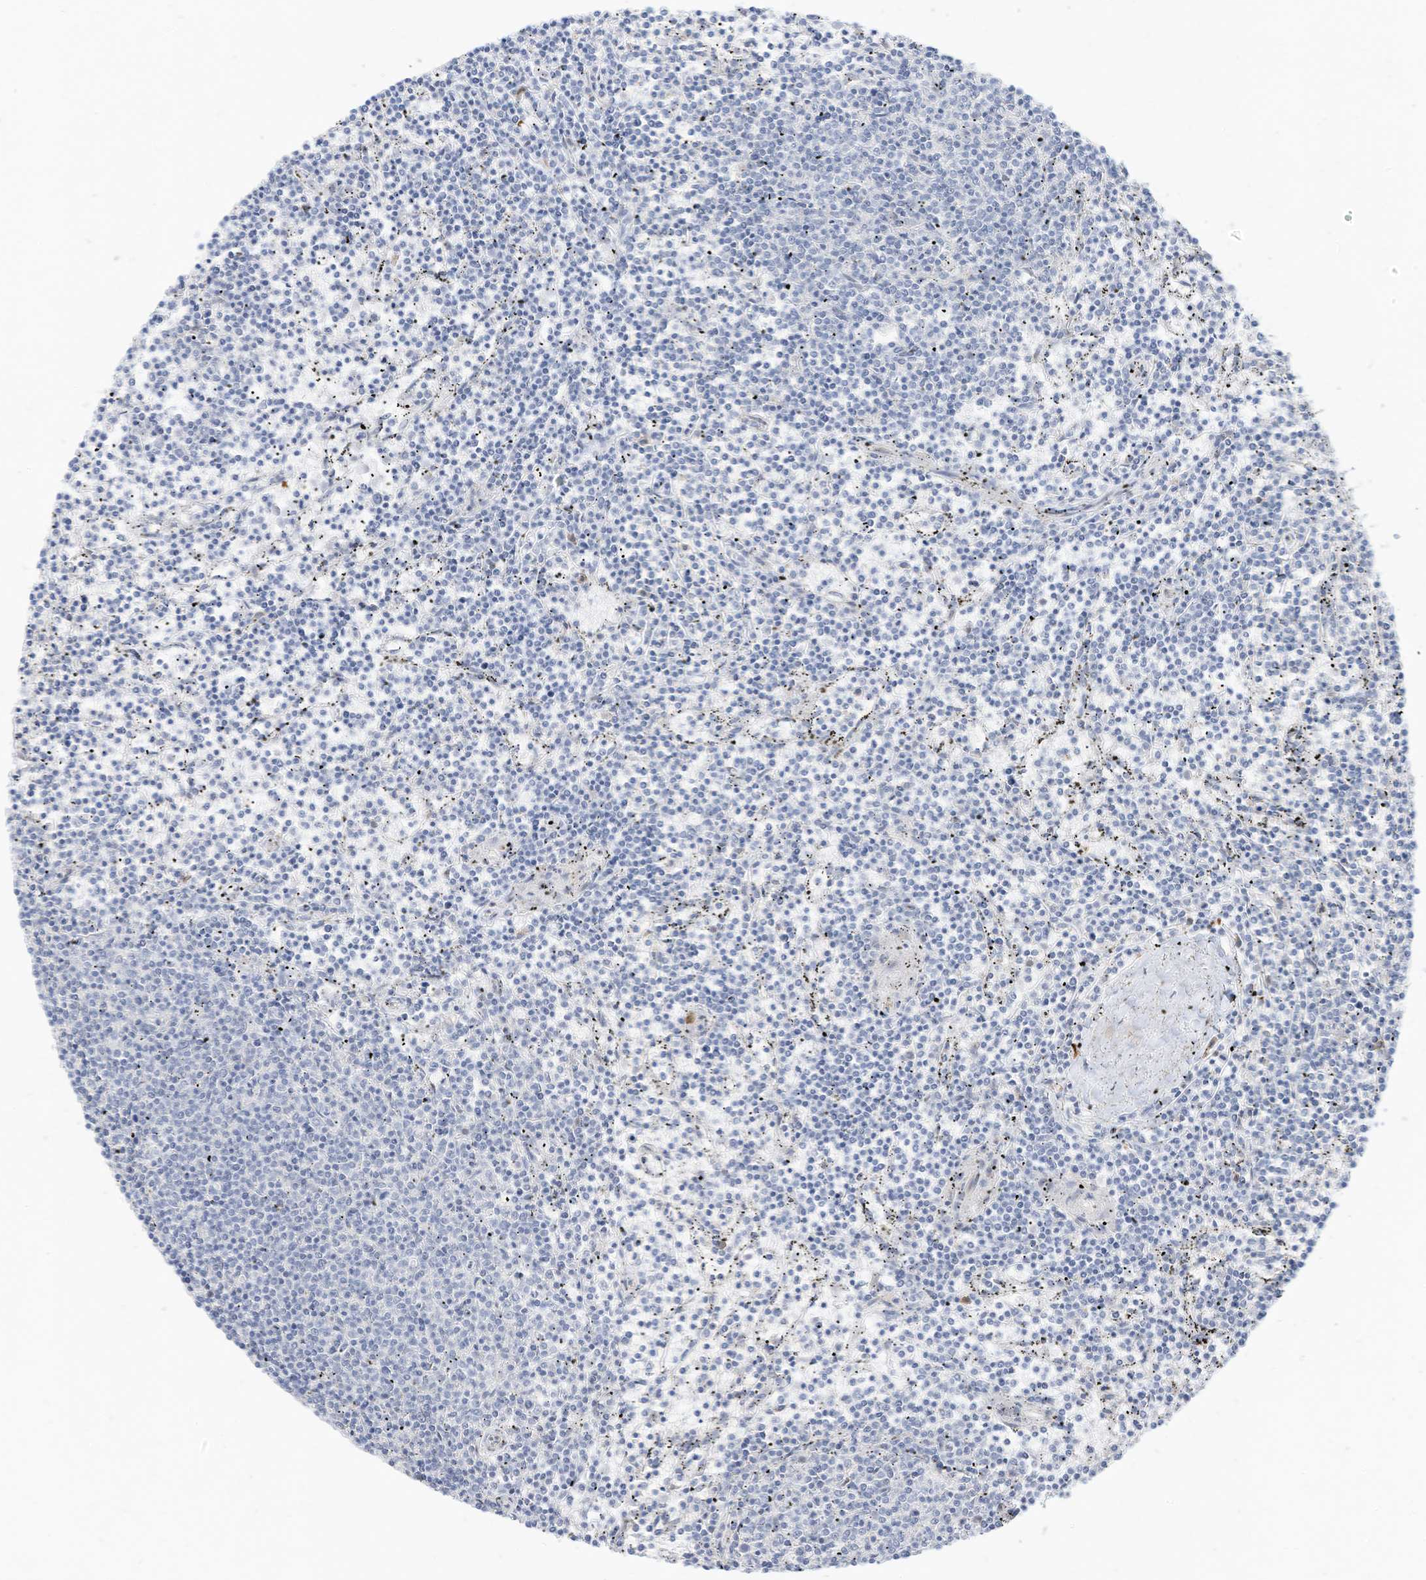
{"staining": {"intensity": "negative", "quantity": "none", "location": "none"}, "tissue": "lymphoma", "cell_type": "Tumor cells", "image_type": "cancer", "snomed": [{"axis": "morphology", "description": "Malignant lymphoma, non-Hodgkin's type, Low grade"}, {"axis": "topography", "description": "Spleen"}], "caption": "DAB (3,3'-diaminobenzidine) immunohistochemical staining of human lymphoma shows no significant staining in tumor cells. (DAB (3,3'-diaminobenzidine) IHC with hematoxylin counter stain).", "gene": "ATP13A1", "patient": {"sex": "female", "age": 50}}